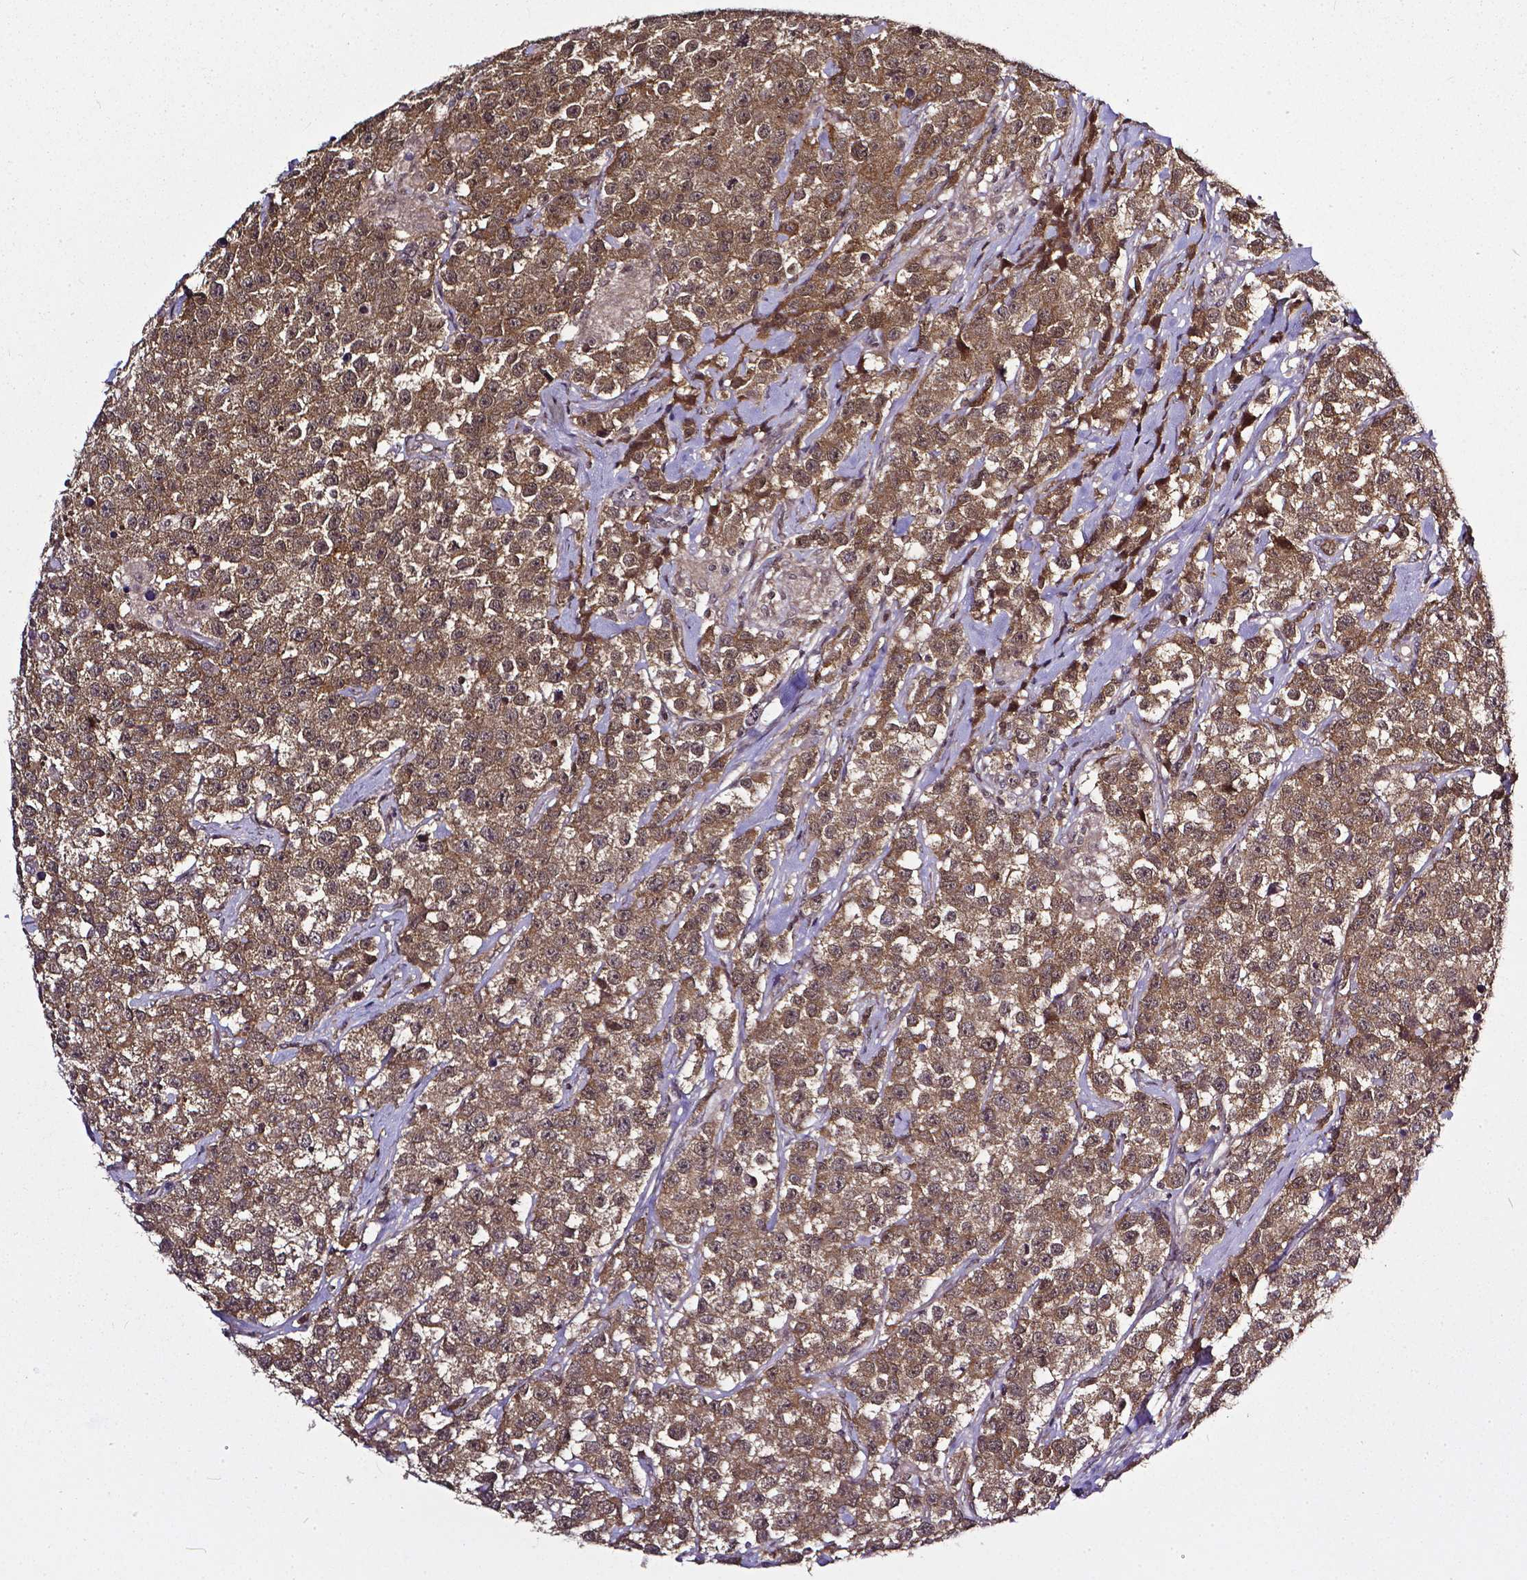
{"staining": {"intensity": "moderate", "quantity": ">75%", "location": "cytoplasmic/membranous,nuclear"}, "tissue": "testis cancer", "cell_type": "Tumor cells", "image_type": "cancer", "snomed": [{"axis": "morphology", "description": "Seminoma, NOS"}, {"axis": "topography", "description": "Testis"}], "caption": "Human testis cancer stained for a protein (brown) exhibits moderate cytoplasmic/membranous and nuclear positive expression in approximately >75% of tumor cells.", "gene": "OTUB1", "patient": {"sex": "male", "age": 59}}